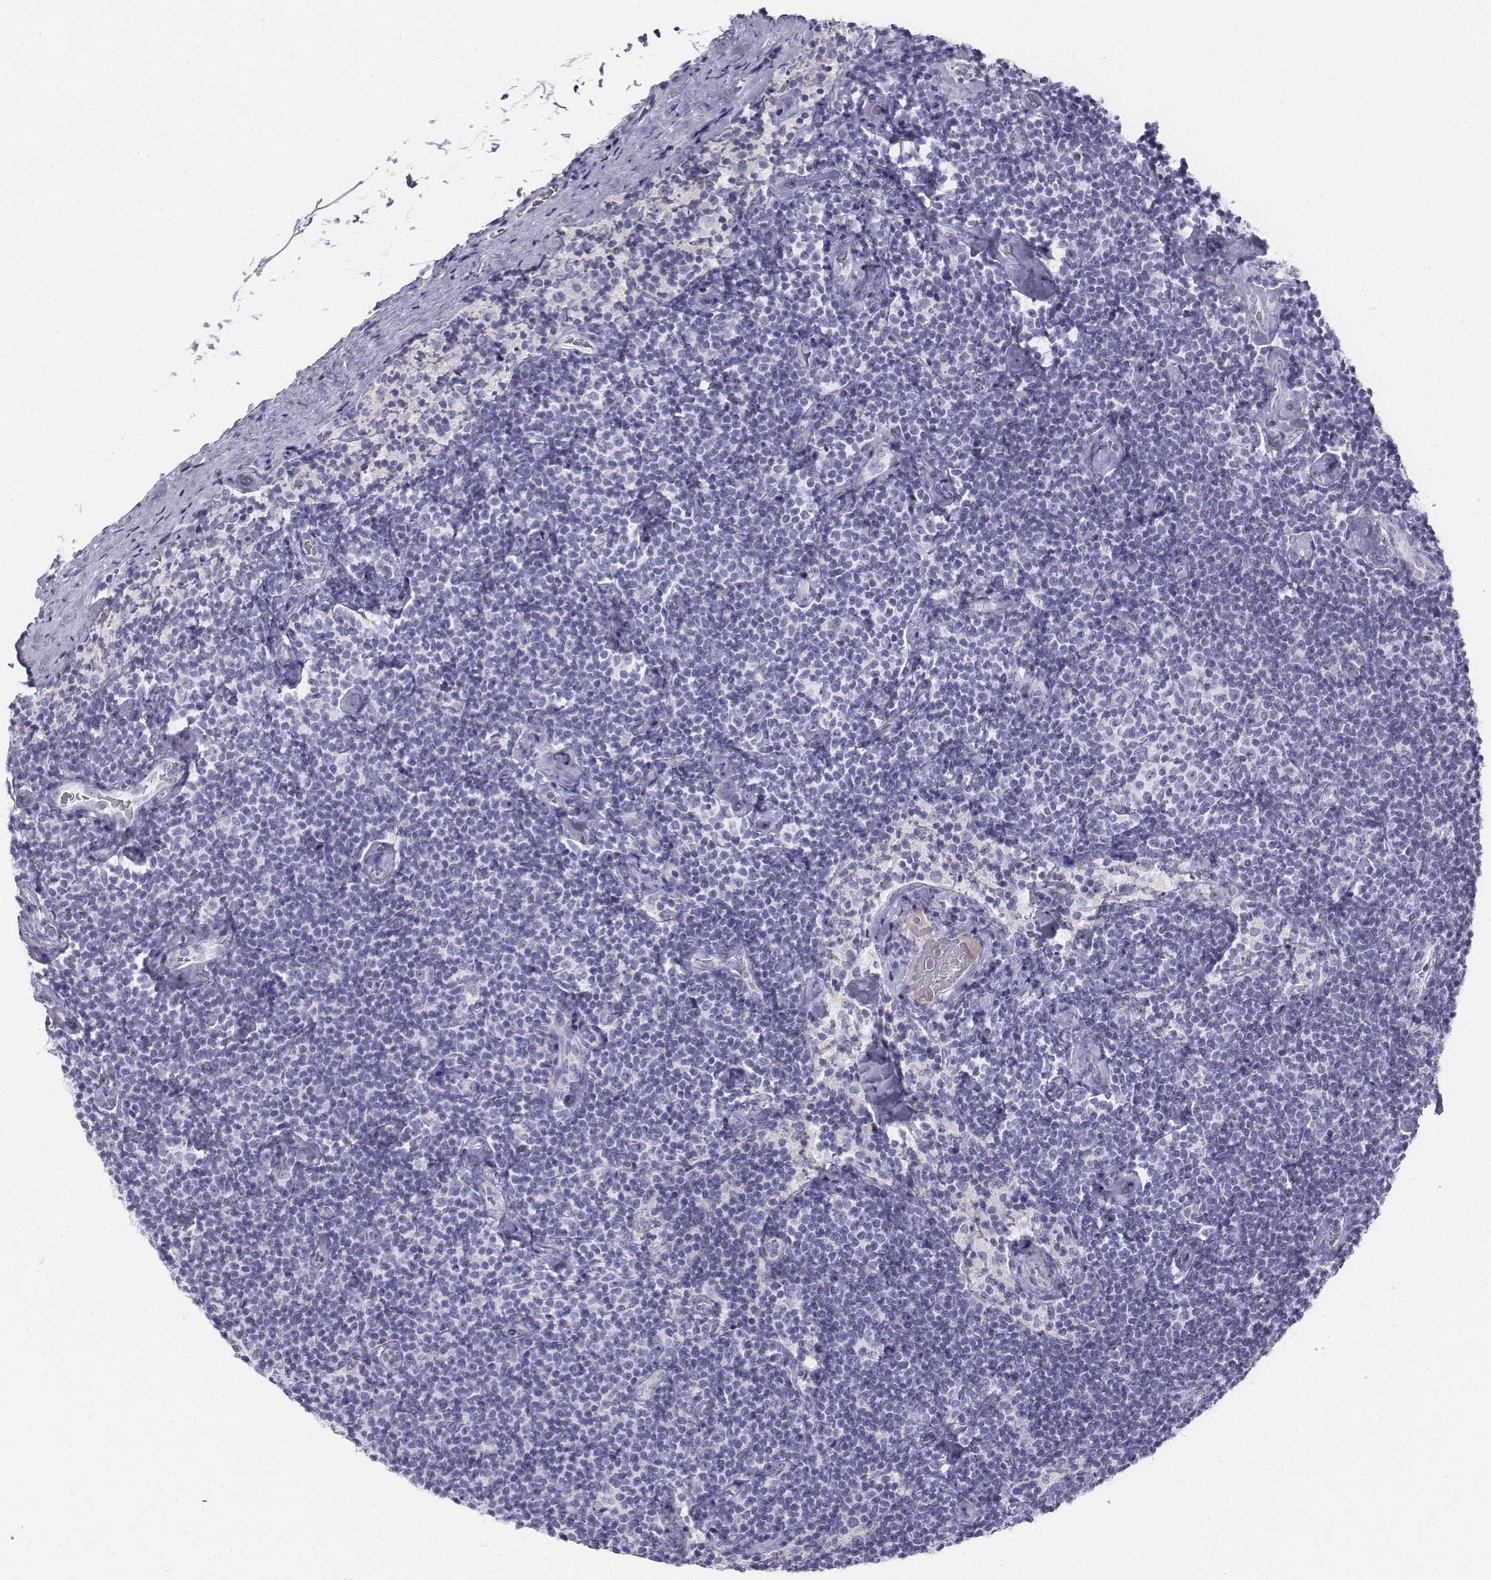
{"staining": {"intensity": "negative", "quantity": "none", "location": "none"}, "tissue": "lymphoma", "cell_type": "Tumor cells", "image_type": "cancer", "snomed": [{"axis": "morphology", "description": "Malignant lymphoma, non-Hodgkin's type, Low grade"}, {"axis": "topography", "description": "Lymph node"}], "caption": "There is no significant staining in tumor cells of lymphoma. (DAB immunohistochemistry, high magnification).", "gene": "TH", "patient": {"sex": "male", "age": 81}}